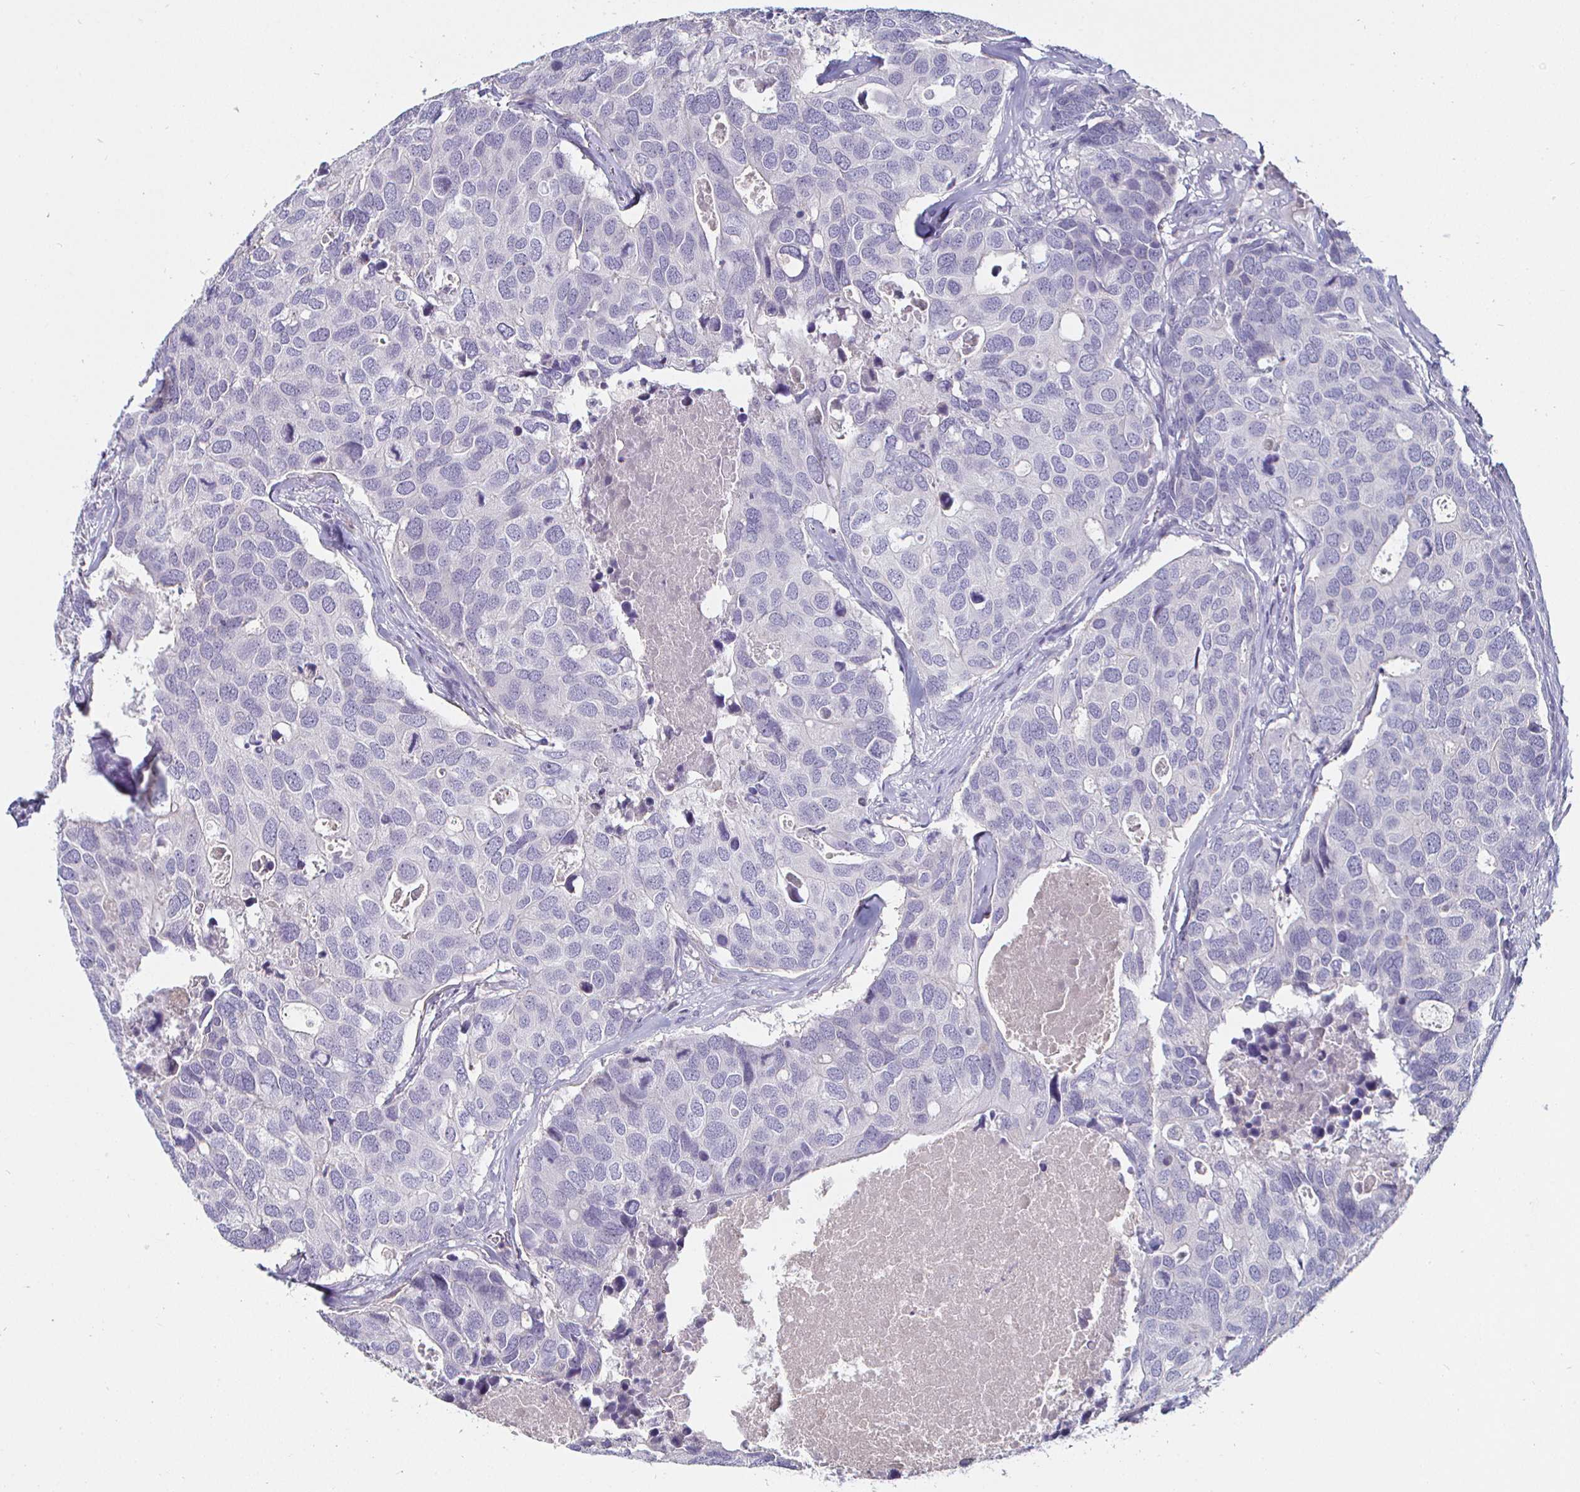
{"staining": {"intensity": "negative", "quantity": "none", "location": "none"}, "tissue": "breast cancer", "cell_type": "Tumor cells", "image_type": "cancer", "snomed": [{"axis": "morphology", "description": "Duct carcinoma"}, {"axis": "topography", "description": "Breast"}], "caption": "A high-resolution photomicrograph shows IHC staining of breast invasive ductal carcinoma, which displays no significant positivity in tumor cells.", "gene": "ENPP1", "patient": {"sex": "female", "age": 83}}